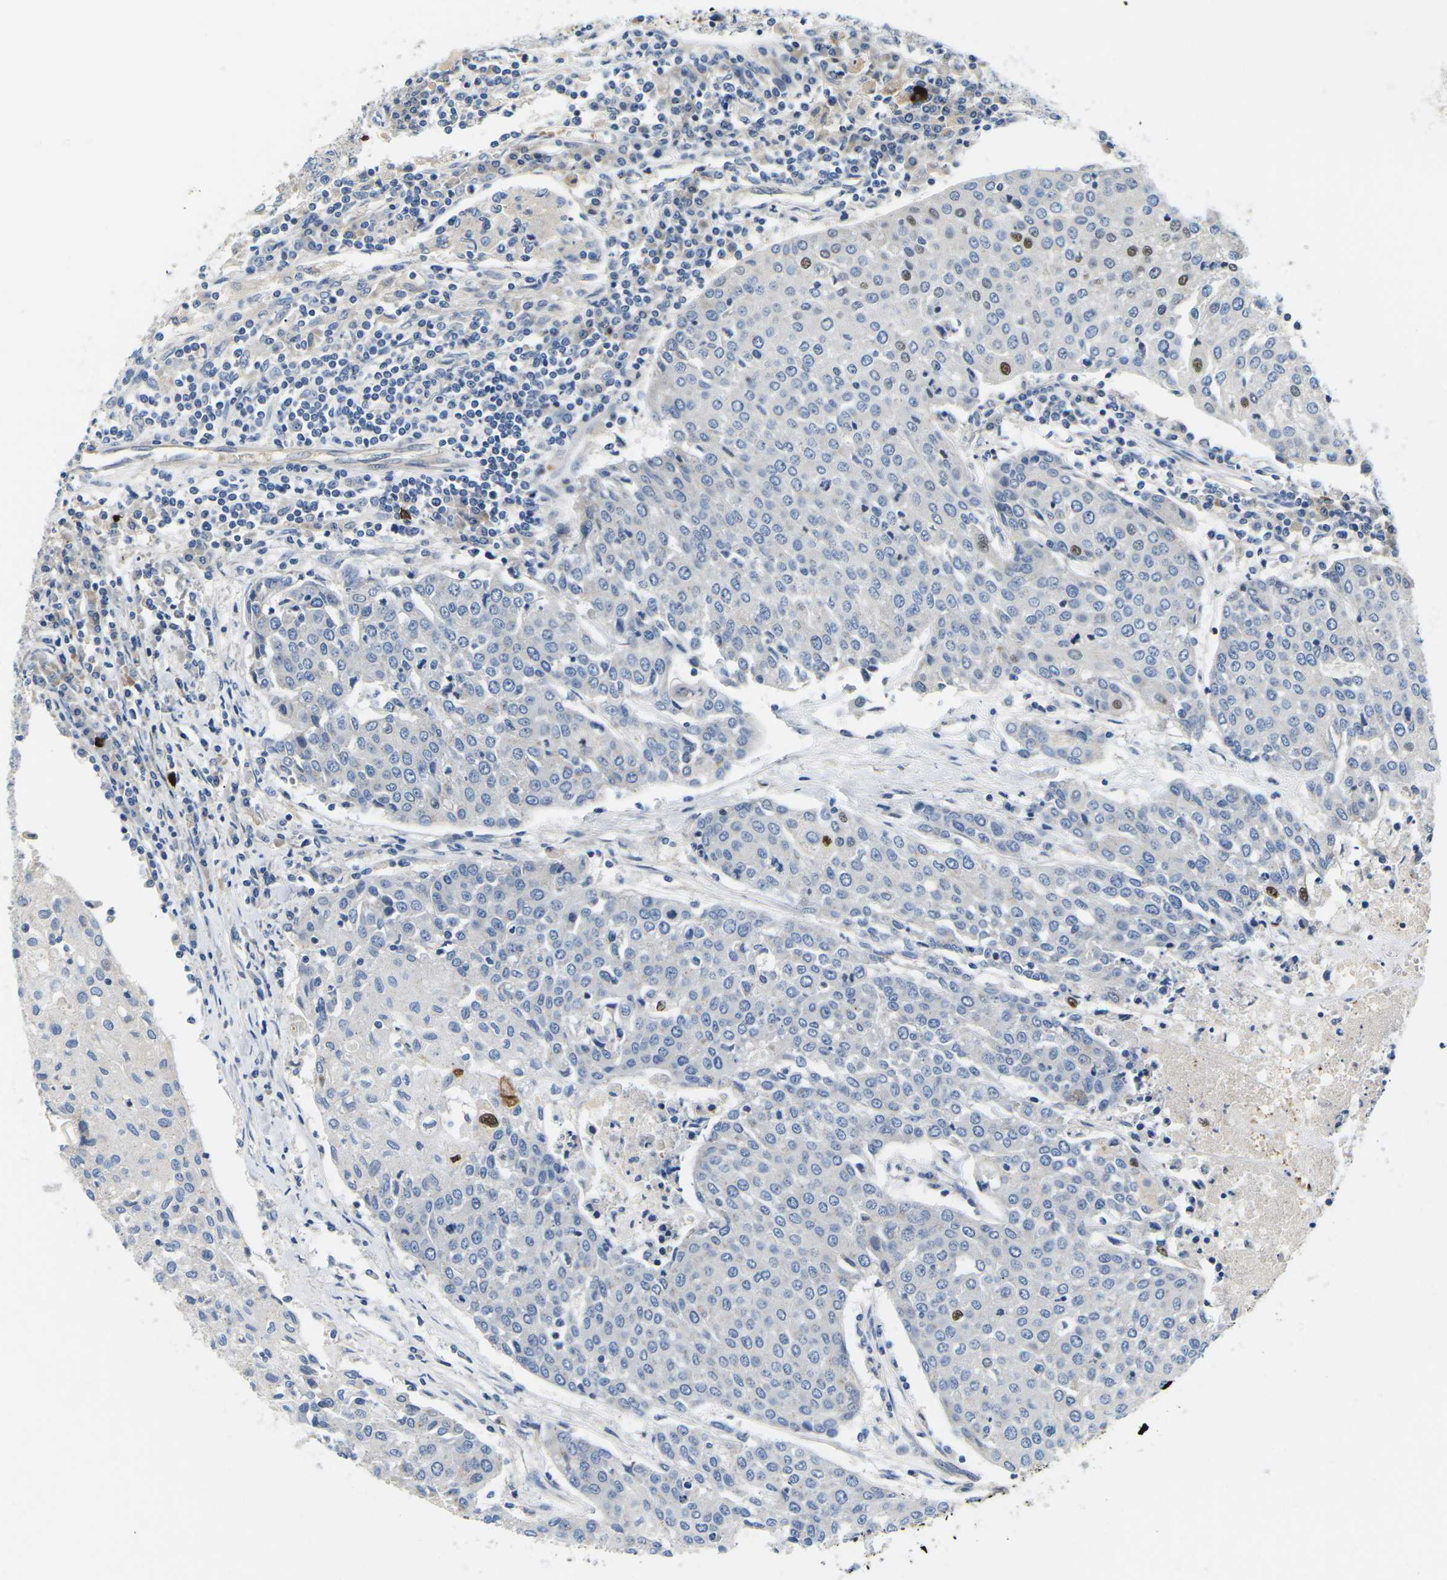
{"staining": {"intensity": "moderate", "quantity": "<25%", "location": "nuclear"}, "tissue": "urothelial cancer", "cell_type": "Tumor cells", "image_type": "cancer", "snomed": [{"axis": "morphology", "description": "Urothelial carcinoma, High grade"}, {"axis": "topography", "description": "Urinary bladder"}], "caption": "About <25% of tumor cells in human urothelial carcinoma (high-grade) display moderate nuclear protein positivity as visualized by brown immunohistochemical staining.", "gene": "ERBB4", "patient": {"sex": "female", "age": 85}}